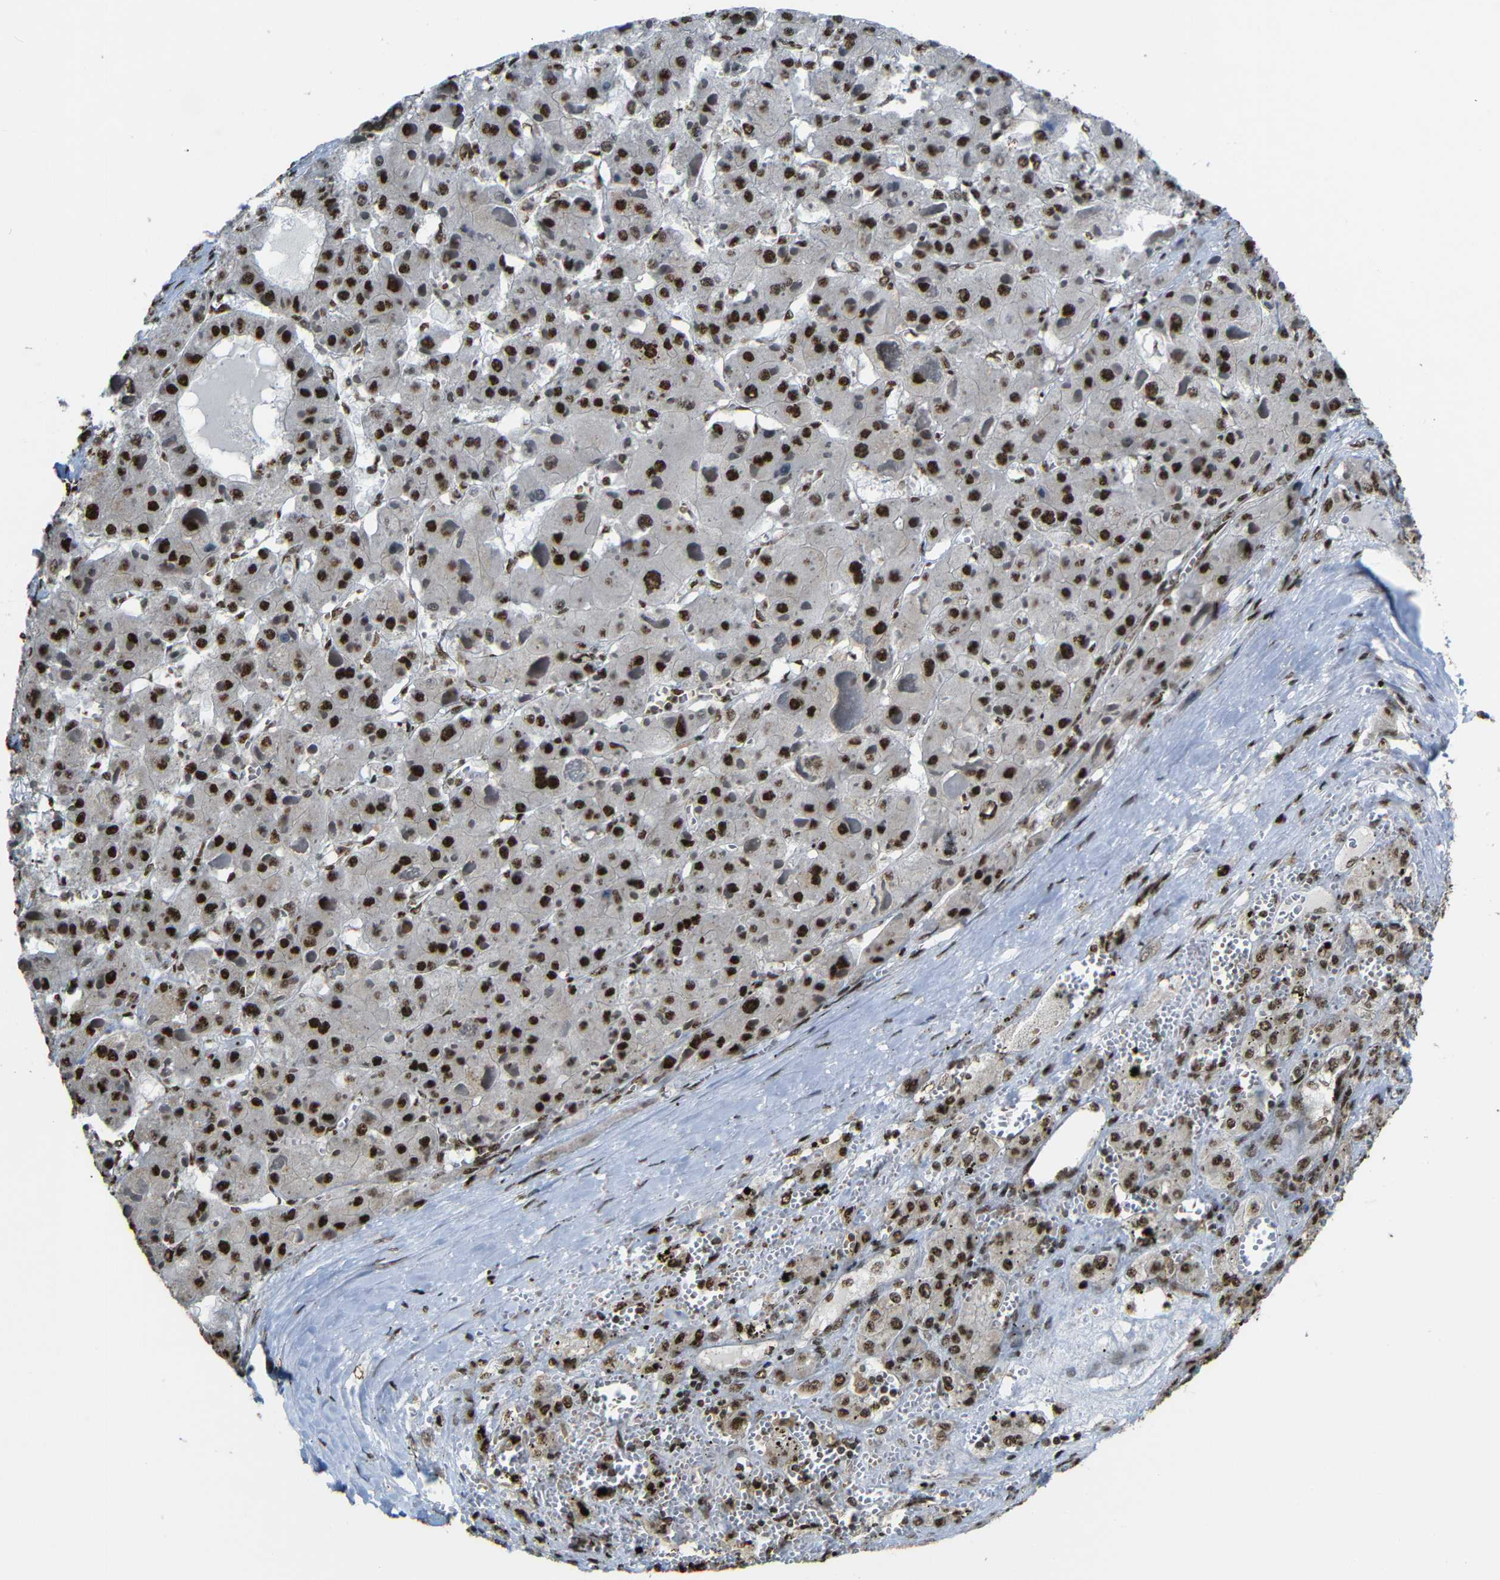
{"staining": {"intensity": "strong", "quantity": ">75%", "location": "cytoplasmic/membranous,nuclear"}, "tissue": "liver cancer", "cell_type": "Tumor cells", "image_type": "cancer", "snomed": [{"axis": "morphology", "description": "Carcinoma, Hepatocellular, NOS"}, {"axis": "topography", "description": "Liver"}], "caption": "A photomicrograph of liver hepatocellular carcinoma stained for a protein exhibits strong cytoplasmic/membranous and nuclear brown staining in tumor cells. The staining was performed using DAB, with brown indicating positive protein expression. Nuclei are stained blue with hematoxylin.", "gene": "TCF7L2", "patient": {"sex": "female", "age": 73}}